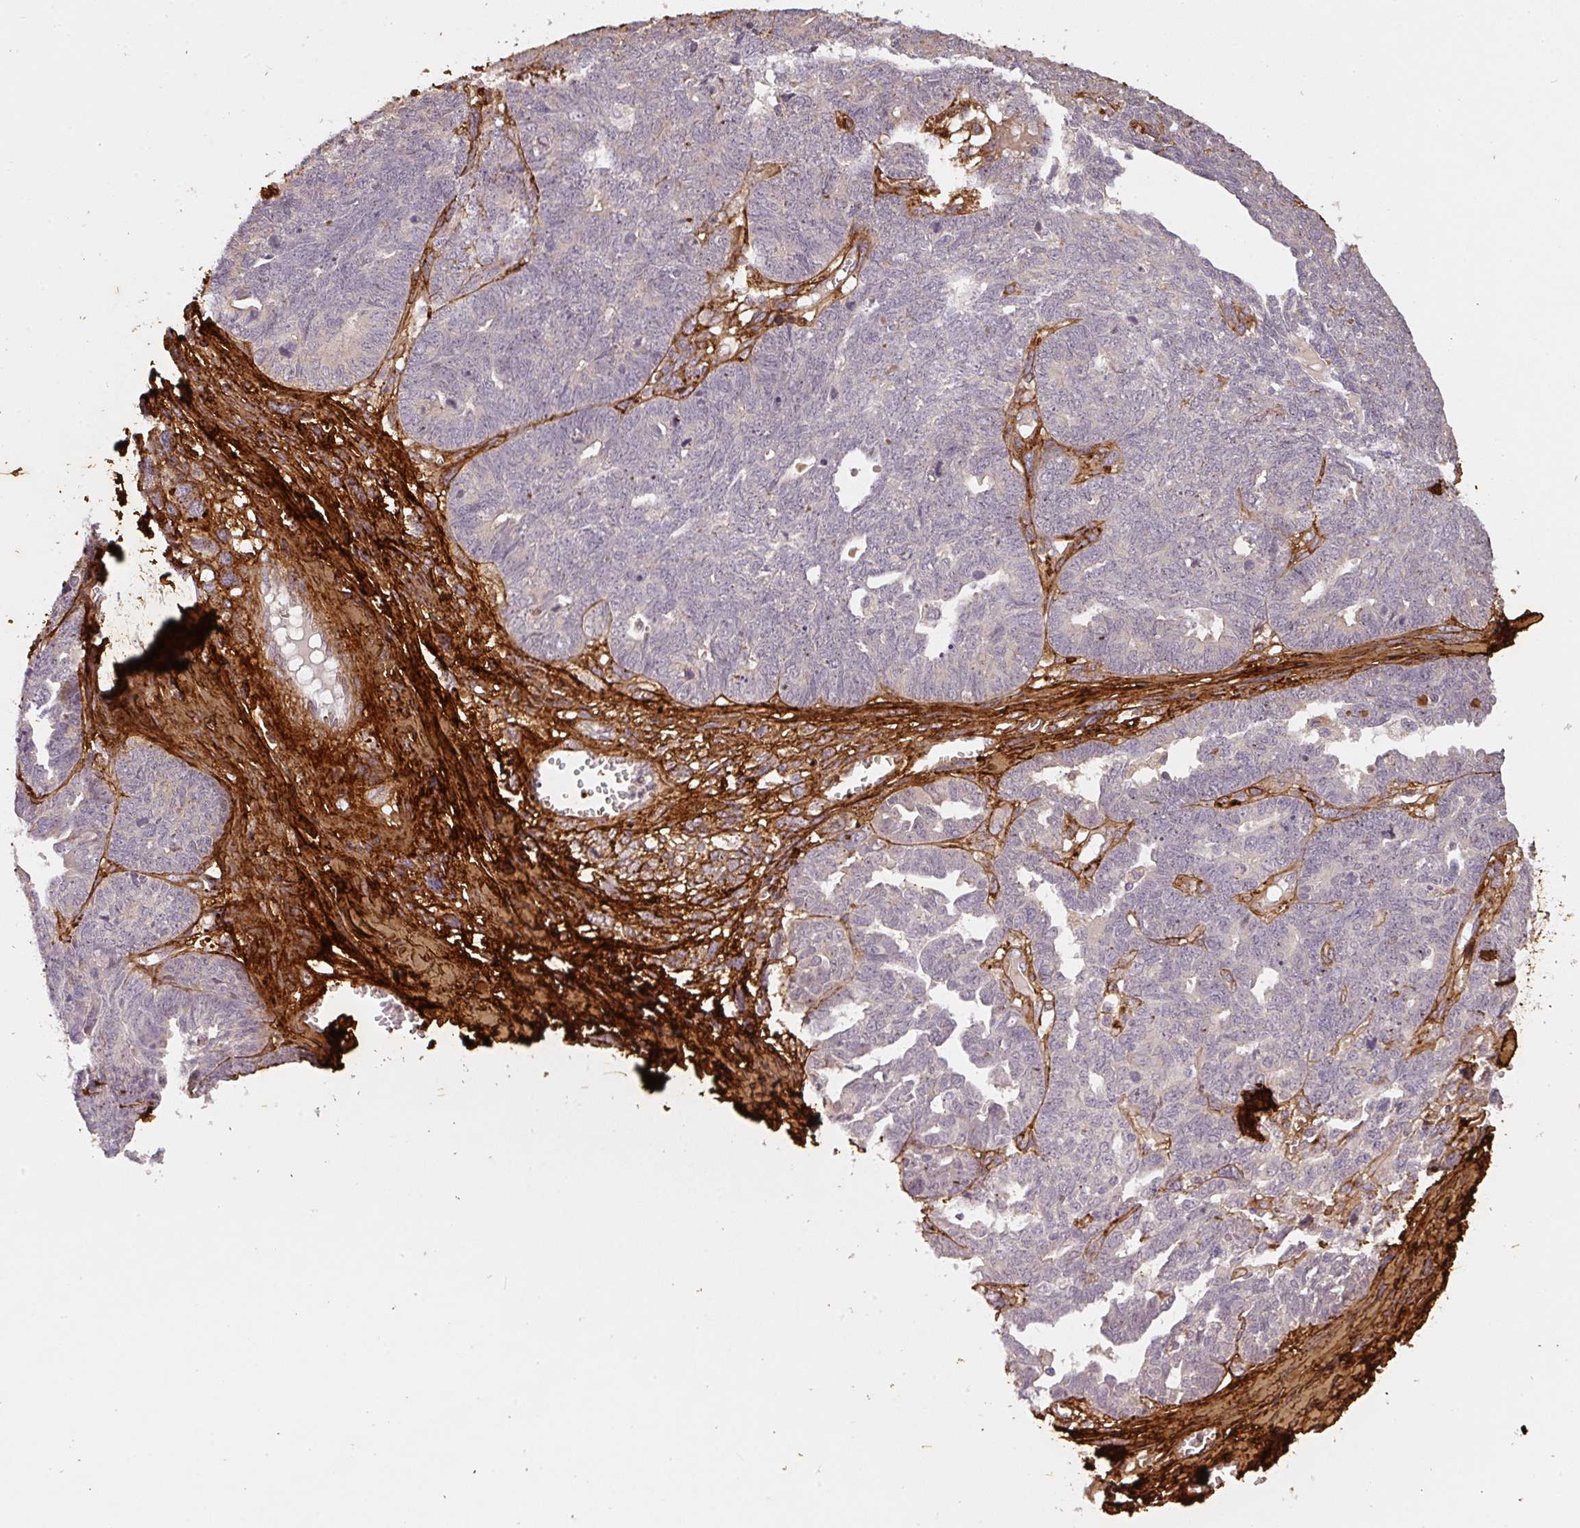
{"staining": {"intensity": "negative", "quantity": "none", "location": "none"}, "tissue": "ovarian cancer", "cell_type": "Tumor cells", "image_type": "cancer", "snomed": [{"axis": "morphology", "description": "Cystadenocarcinoma, serous, NOS"}, {"axis": "topography", "description": "Ovary"}], "caption": "Tumor cells show no significant expression in ovarian cancer. The staining is performed using DAB brown chromogen with nuclei counter-stained in using hematoxylin.", "gene": "COL3A1", "patient": {"sex": "female", "age": 79}}